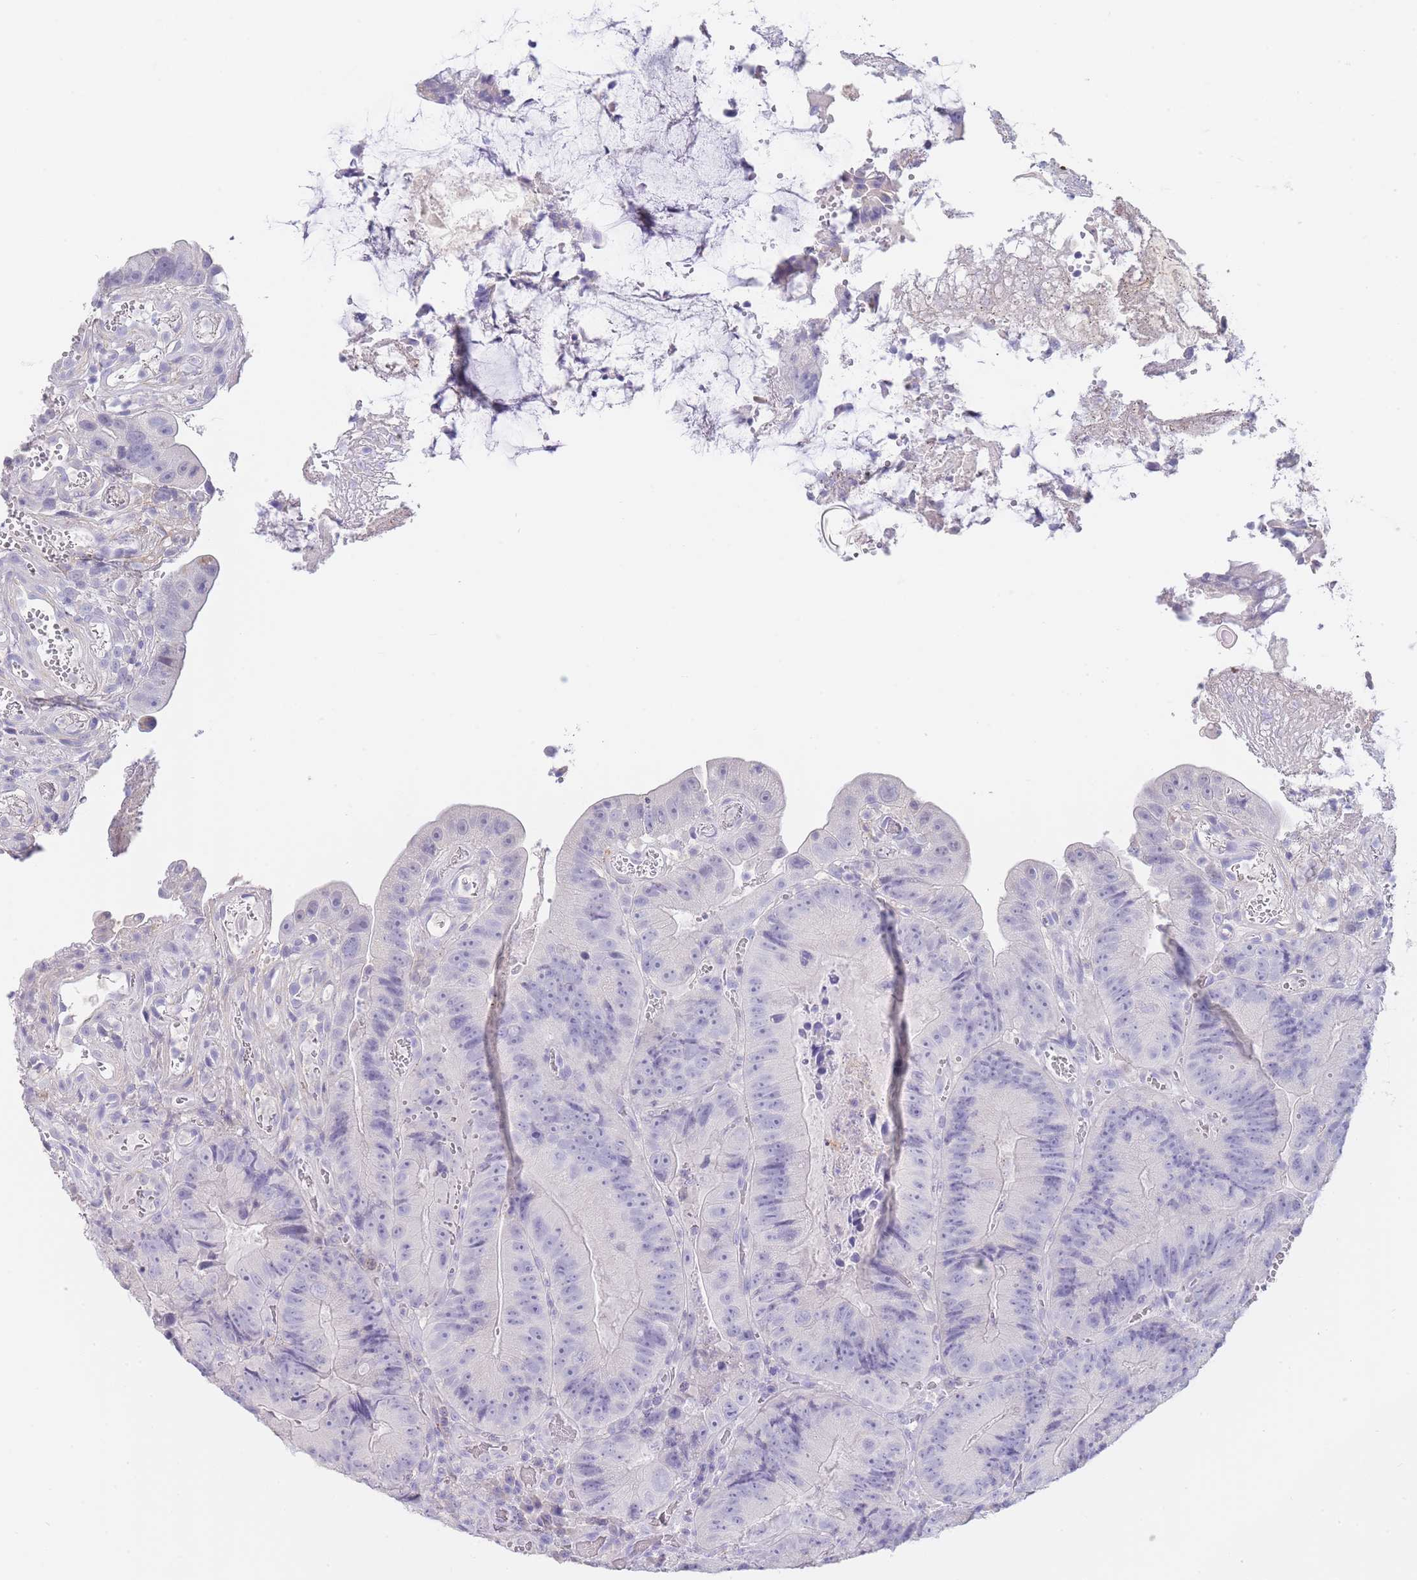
{"staining": {"intensity": "negative", "quantity": "none", "location": "none"}, "tissue": "colorectal cancer", "cell_type": "Tumor cells", "image_type": "cancer", "snomed": [{"axis": "morphology", "description": "Adenocarcinoma, NOS"}, {"axis": "topography", "description": "Colon"}], "caption": "The histopathology image reveals no significant expression in tumor cells of colorectal cancer (adenocarcinoma).", "gene": "CD37", "patient": {"sex": "female", "age": 86}}